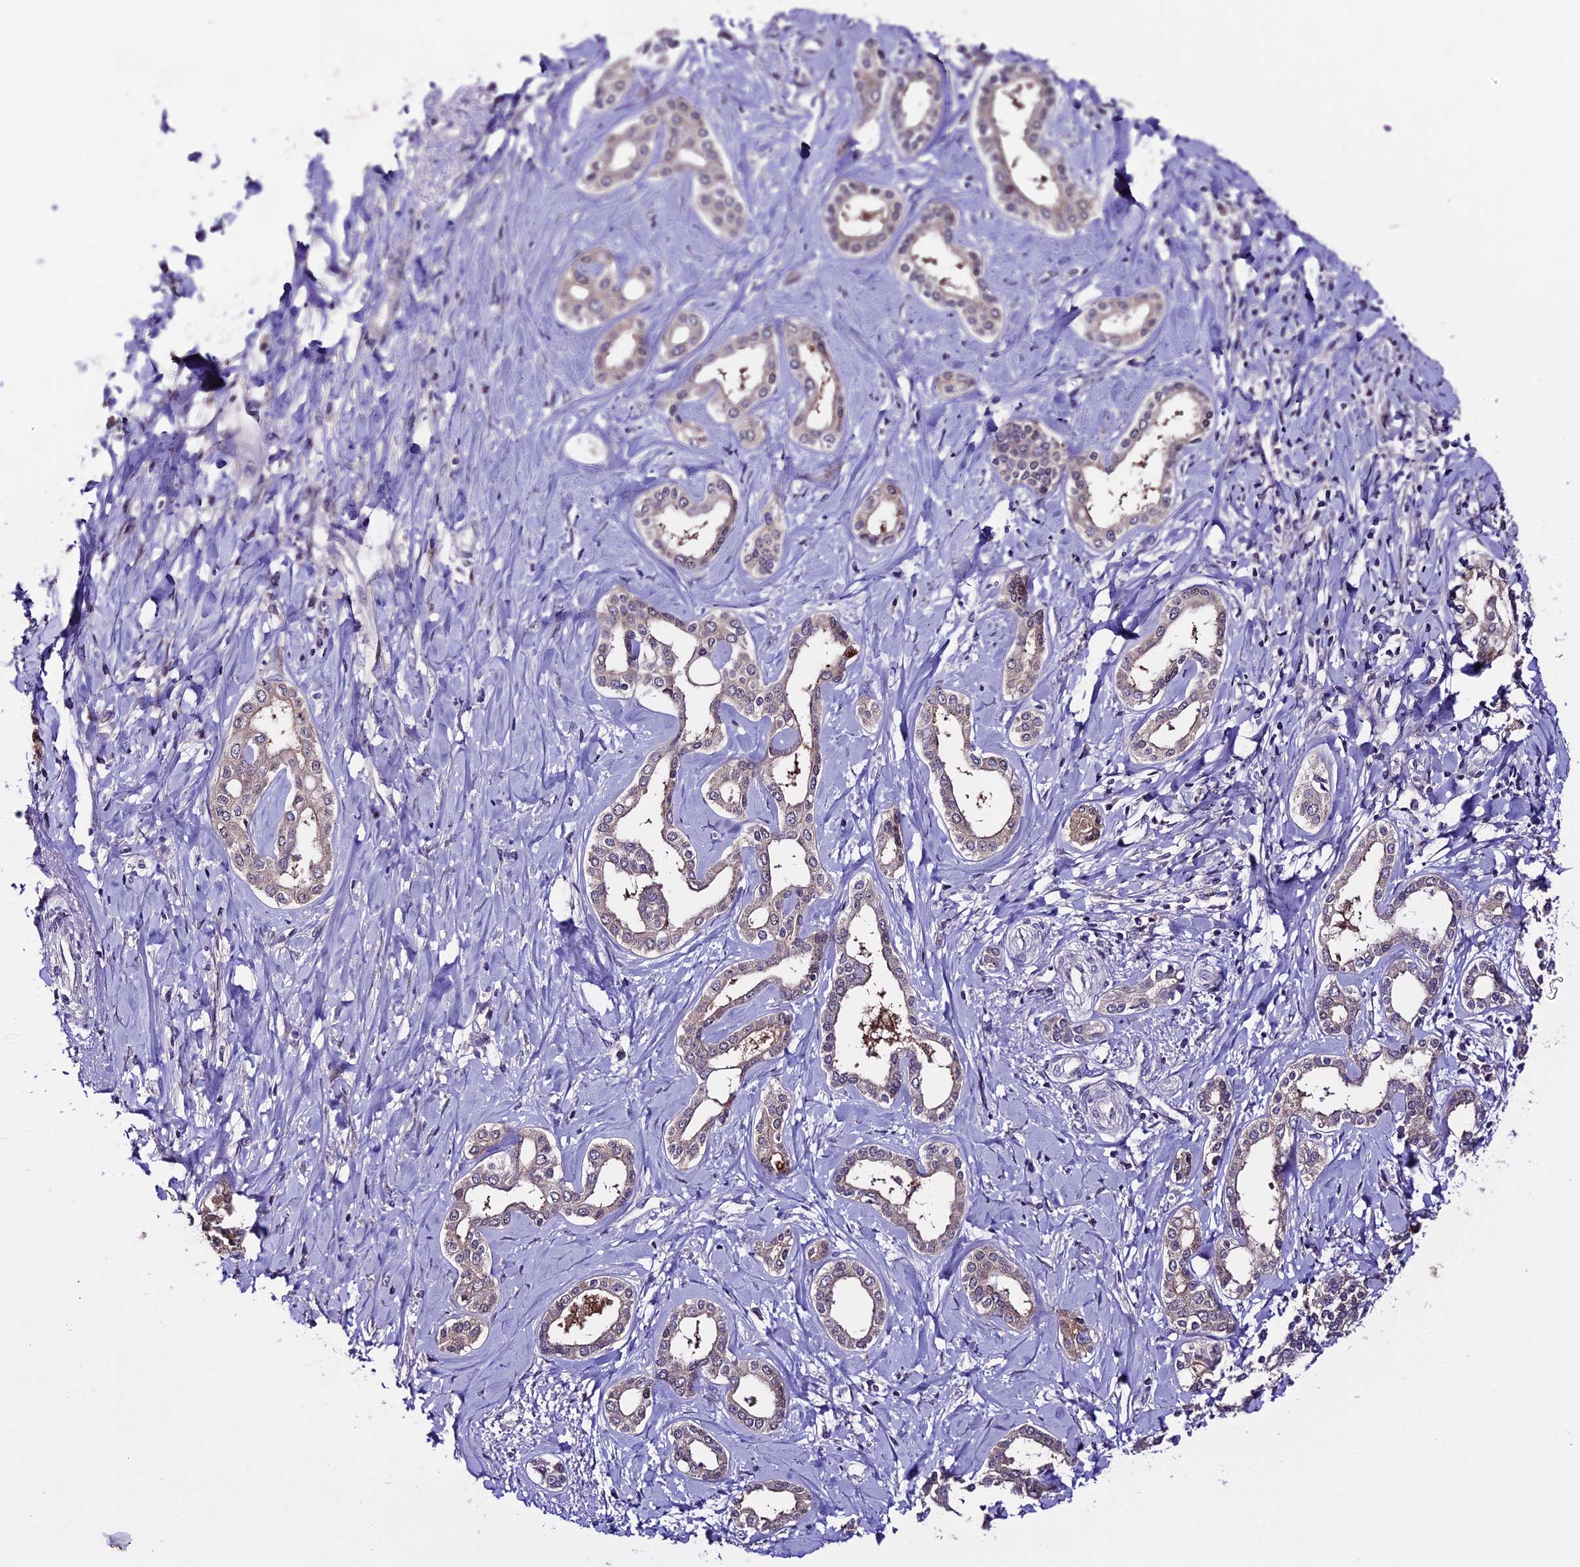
{"staining": {"intensity": "weak", "quantity": "<25%", "location": "cytoplasmic/membranous"}, "tissue": "liver cancer", "cell_type": "Tumor cells", "image_type": "cancer", "snomed": [{"axis": "morphology", "description": "Cholangiocarcinoma"}, {"axis": "topography", "description": "Liver"}], "caption": "DAB immunohistochemical staining of liver cancer exhibits no significant expression in tumor cells.", "gene": "XKR7", "patient": {"sex": "female", "age": 77}}